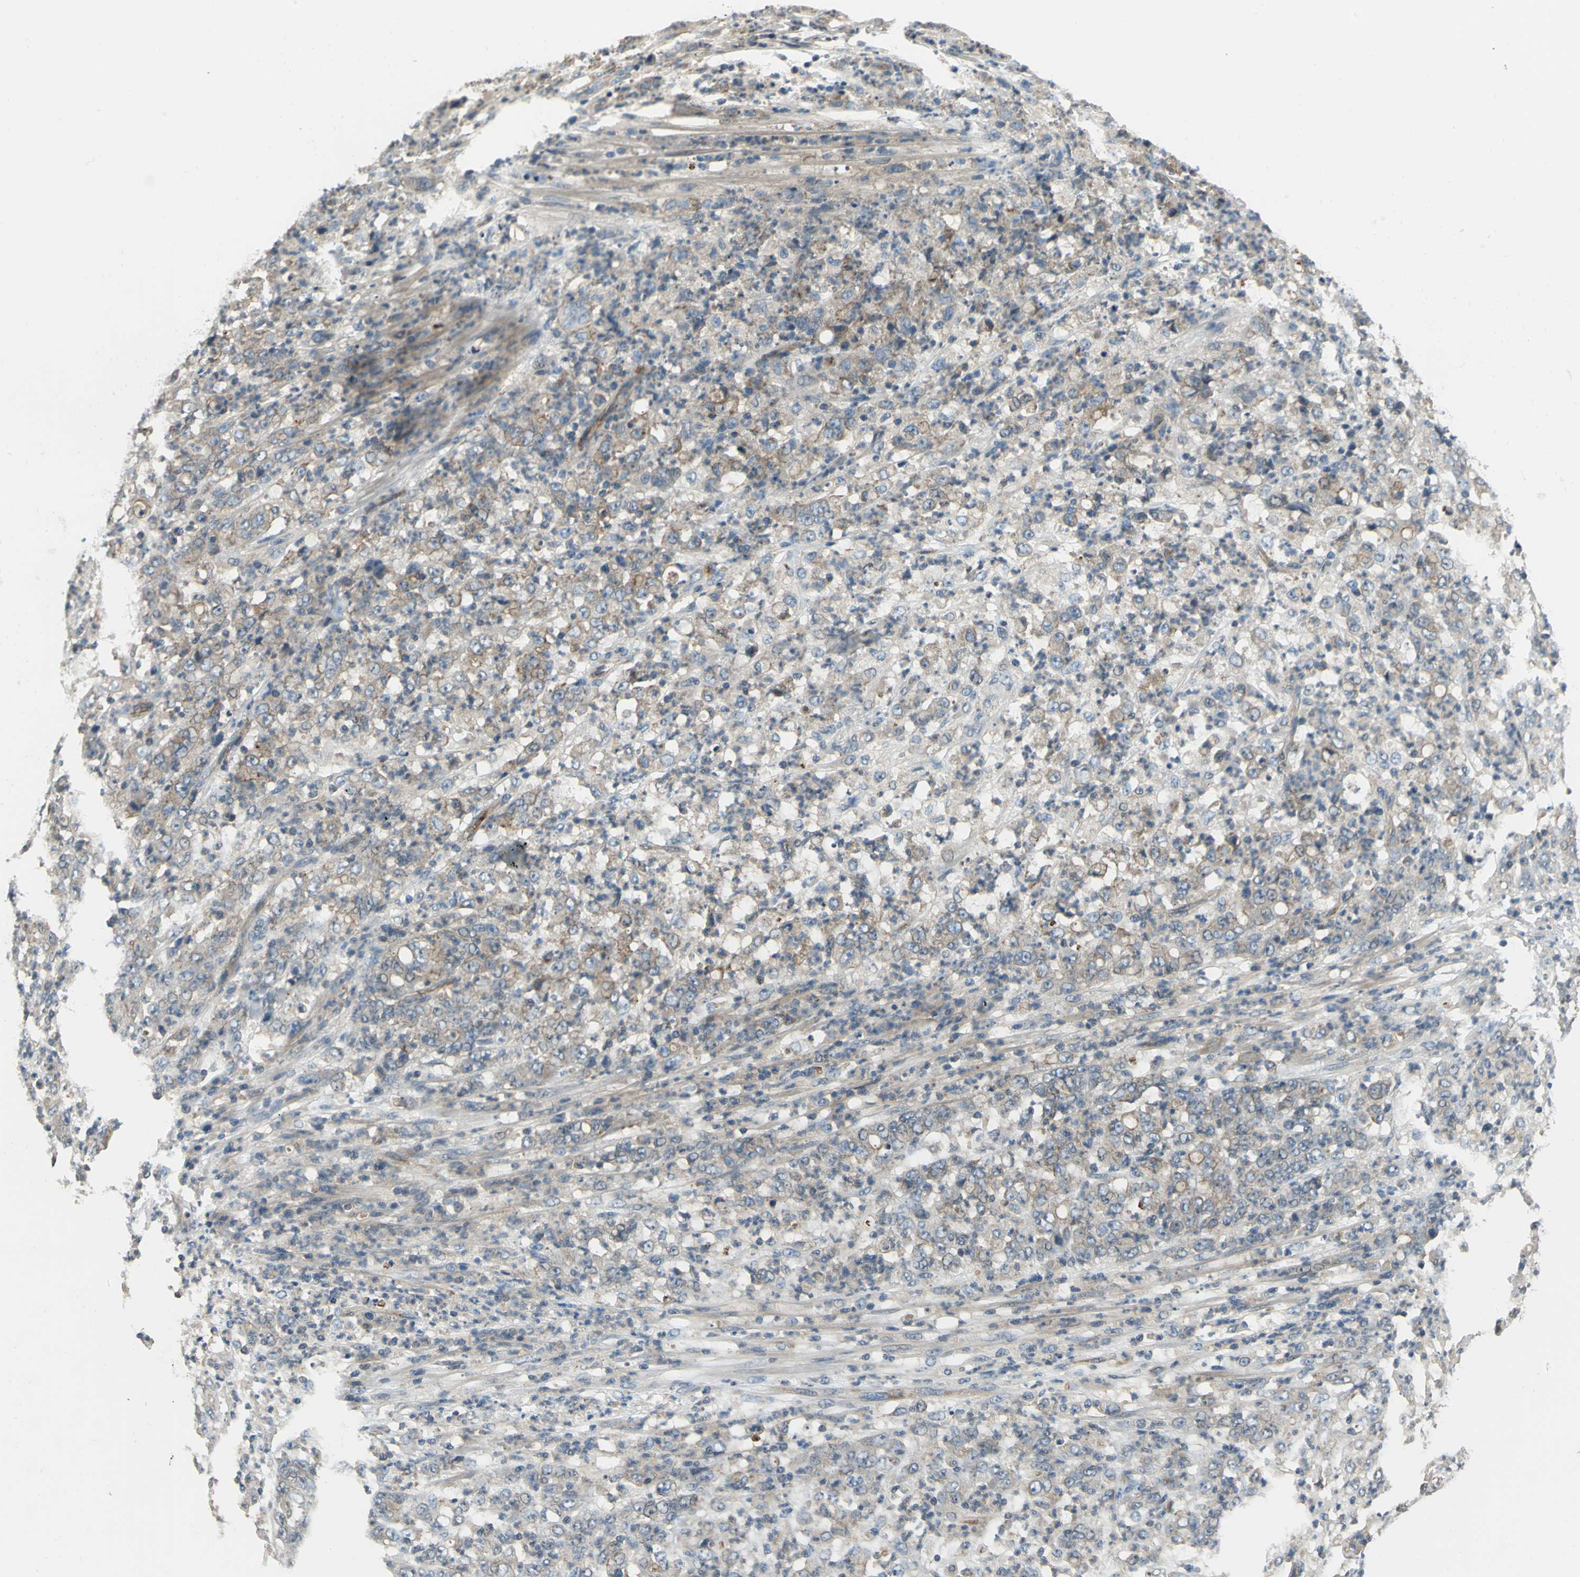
{"staining": {"intensity": "weak", "quantity": ">75%", "location": "cytoplasmic/membranous"}, "tissue": "stomach cancer", "cell_type": "Tumor cells", "image_type": "cancer", "snomed": [{"axis": "morphology", "description": "Adenocarcinoma, NOS"}, {"axis": "topography", "description": "Stomach, lower"}], "caption": "About >75% of tumor cells in adenocarcinoma (stomach) reveal weak cytoplasmic/membranous protein expression as visualized by brown immunohistochemical staining.", "gene": "RAPGEF1", "patient": {"sex": "female", "age": 71}}